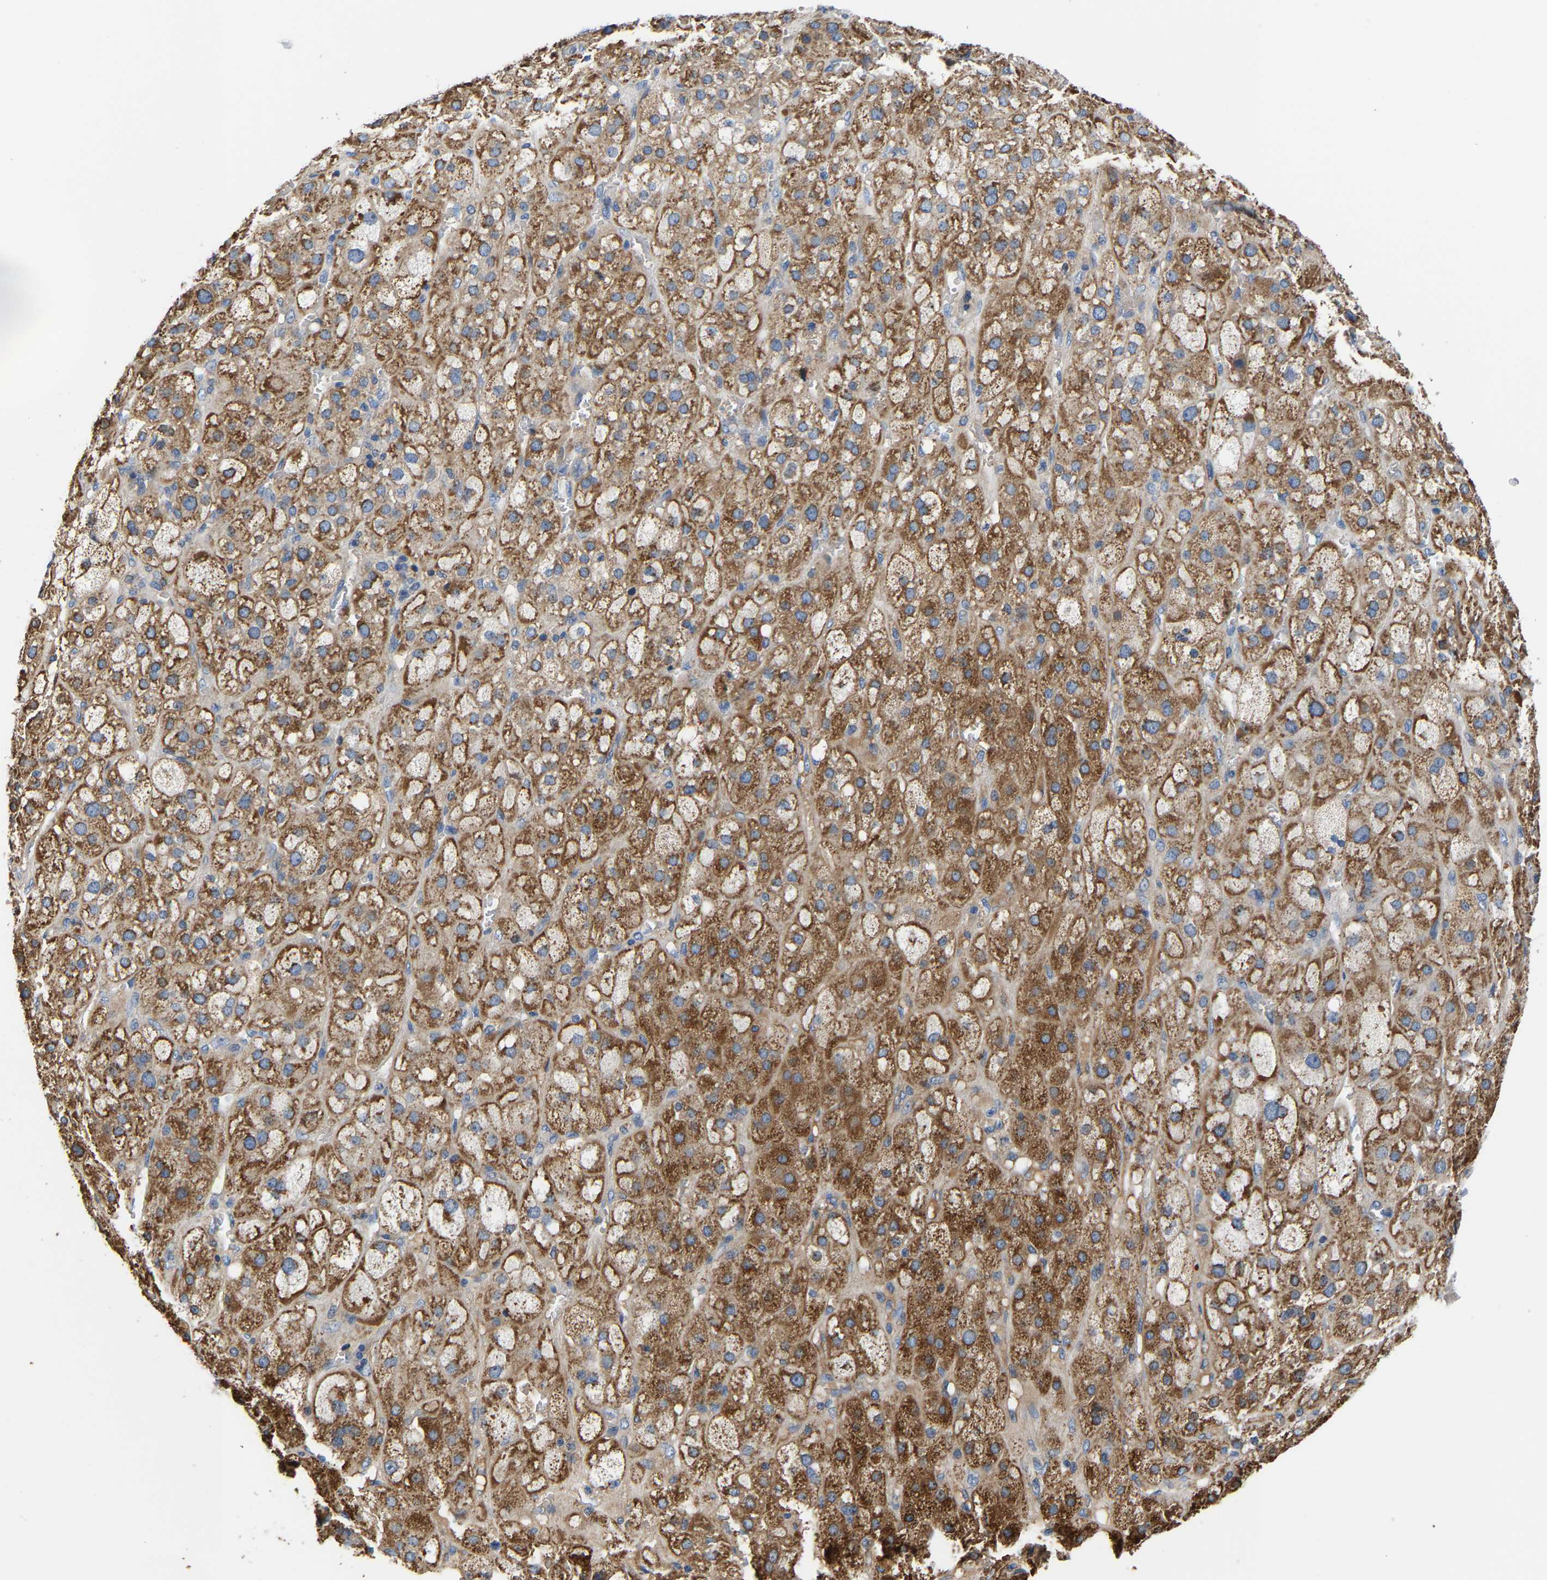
{"staining": {"intensity": "moderate", "quantity": ">75%", "location": "cytoplasmic/membranous"}, "tissue": "adrenal gland", "cell_type": "Glandular cells", "image_type": "normal", "snomed": [{"axis": "morphology", "description": "Normal tissue, NOS"}, {"axis": "topography", "description": "Adrenal gland"}], "caption": "IHC of normal human adrenal gland demonstrates medium levels of moderate cytoplasmic/membranous positivity in about >75% of glandular cells. (Stains: DAB in brown, nuclei in blue, Microscopy: brightfield microscopy at high magnification).", "gene": "CCDC171", "patient": {"sex": "female", "age": 47}}